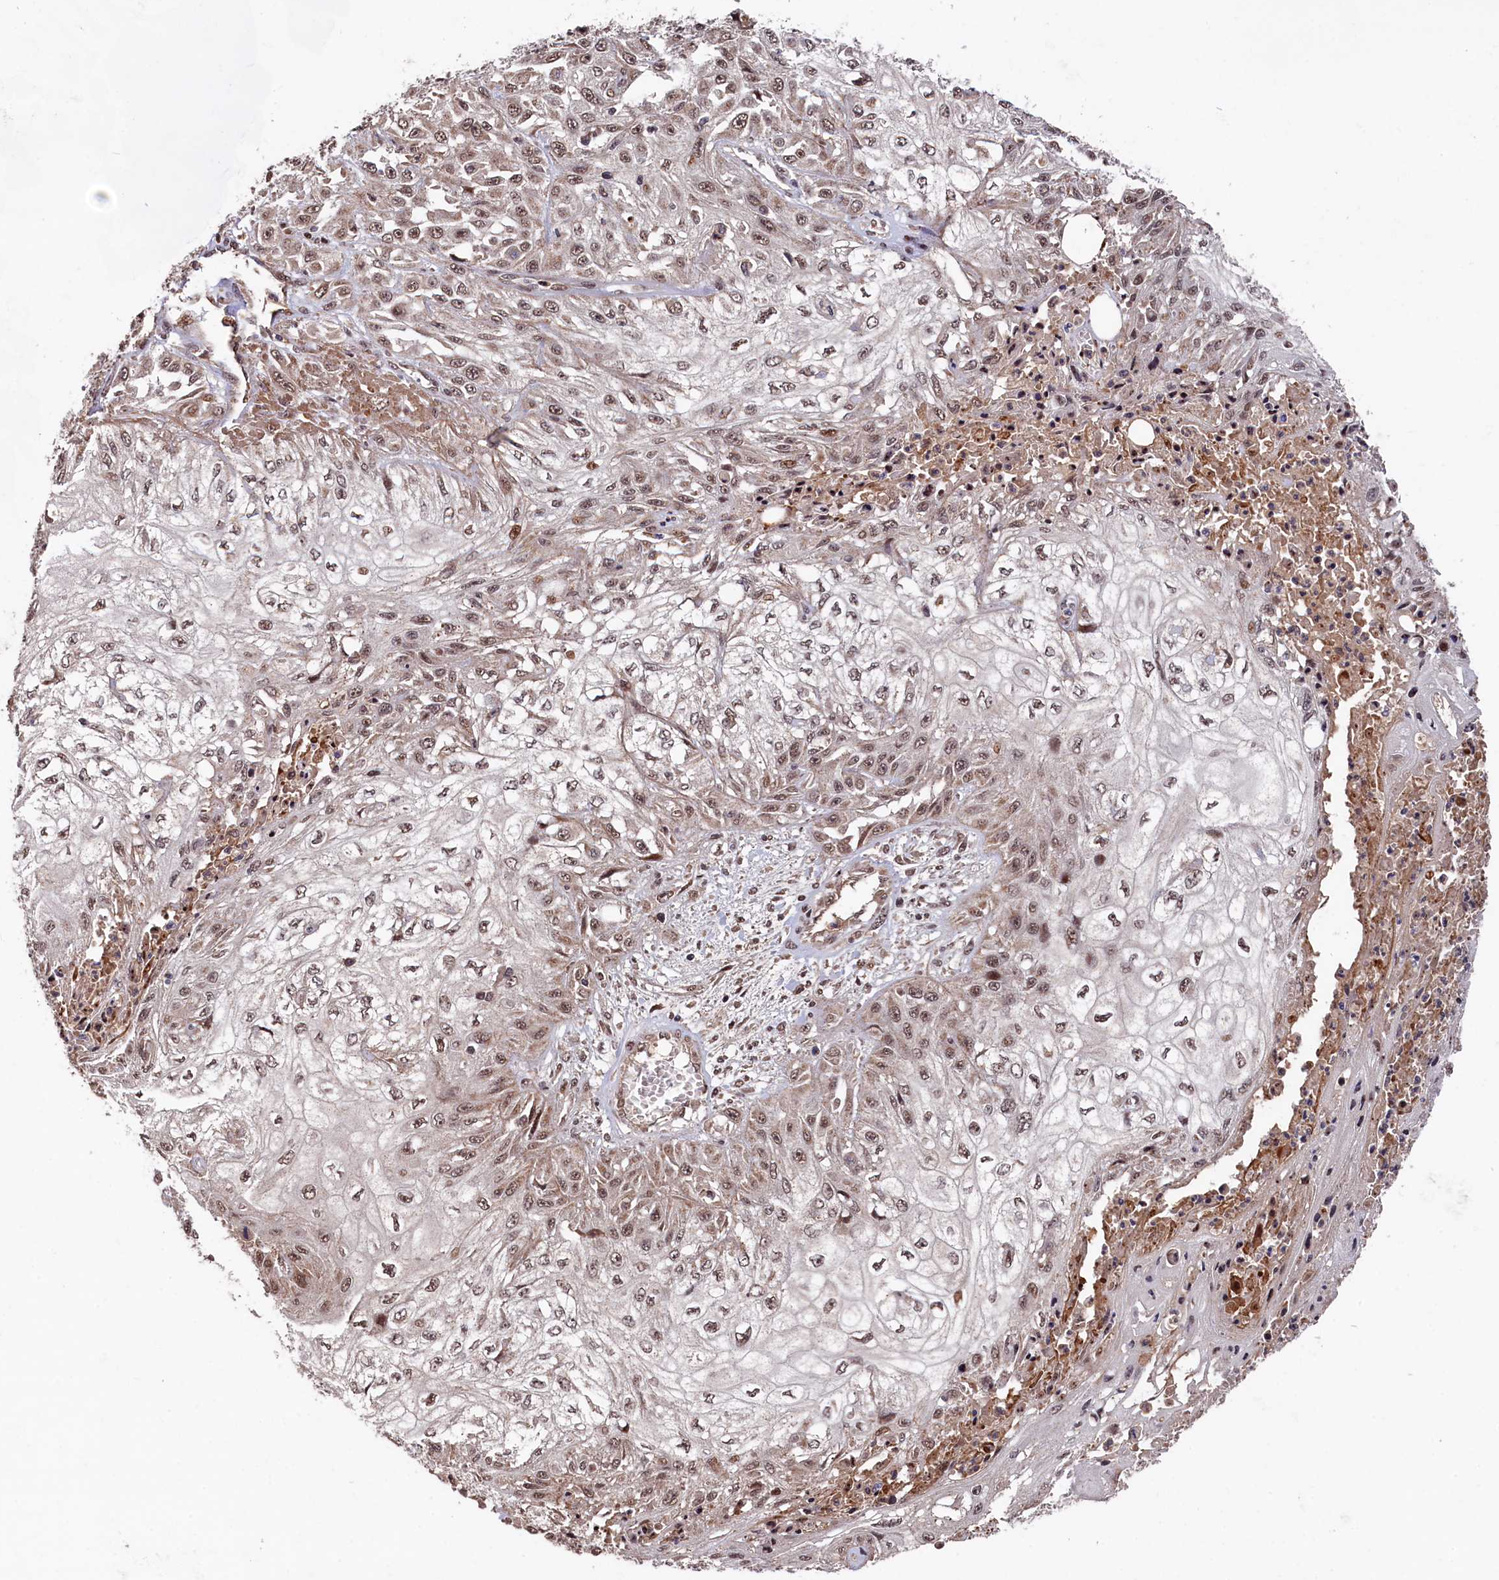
{"staining": {"intensity": "moderate", "quantity": ">75%", "location": "nuclear"}, "tissue": "skin cancer", "cell_type": "Tumor cells", "image_type": "cancer", "snomed": [{"axis": "morphology", "description": "Squamous cell carcinoma, NOS"}, {"axis": "morphology", "description": "Squamous cell carcinoma, metastatic, NOS"}, {"axis": "topography", "description": "Skin"}, {"axis": "topography", "description": "Lymph node"}], "caption": "Immunohistochemical staining of human skin cancer exhibits moderate nuclear protein positivity in approximately >75% of tumor cells. (brown staining indicates protein expression, while blue staining denotes nuclei).", "gene": "CLPX", "patient": {"sex": "male", "age": 75}}